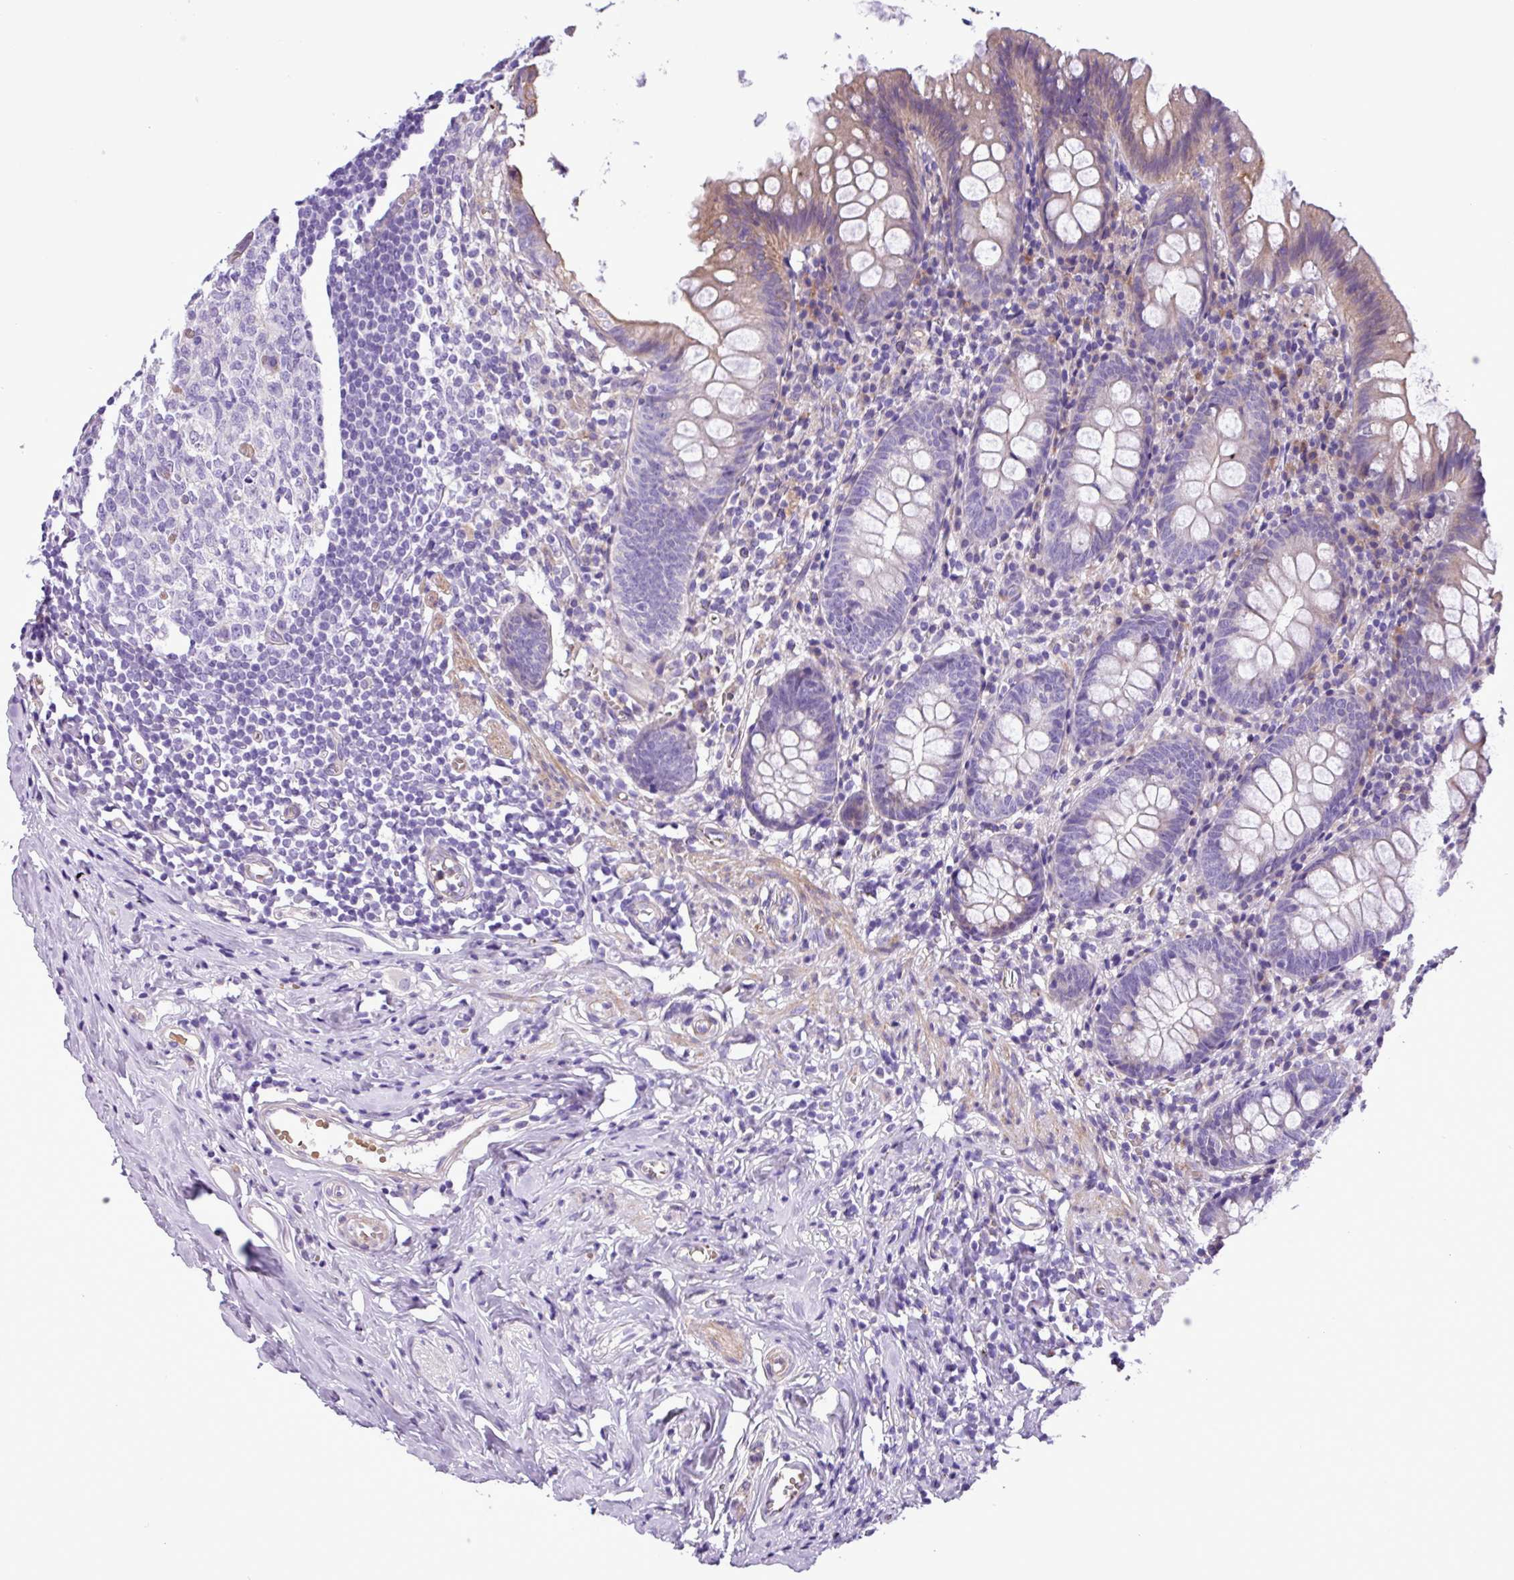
{"staining": {"intensity": "weak", "quantity": "<25%", "location": "cytoplasmic/membranous"}, "tissue": "appendix", "cell_type": "Glandular cells", "image_type": "normal", "snomed": [{"axis": "morphology", "description": "Normal tissue, NOS"}, {"axis": "topography", "description": "Appendix"}], "caption": "Glandular cells show no significant protein expression in benign appendix. (IHC, brightfield microscopy, high magnification).", "gene": "C11orf91", "patient": {"sex": "female", "age": 51}}